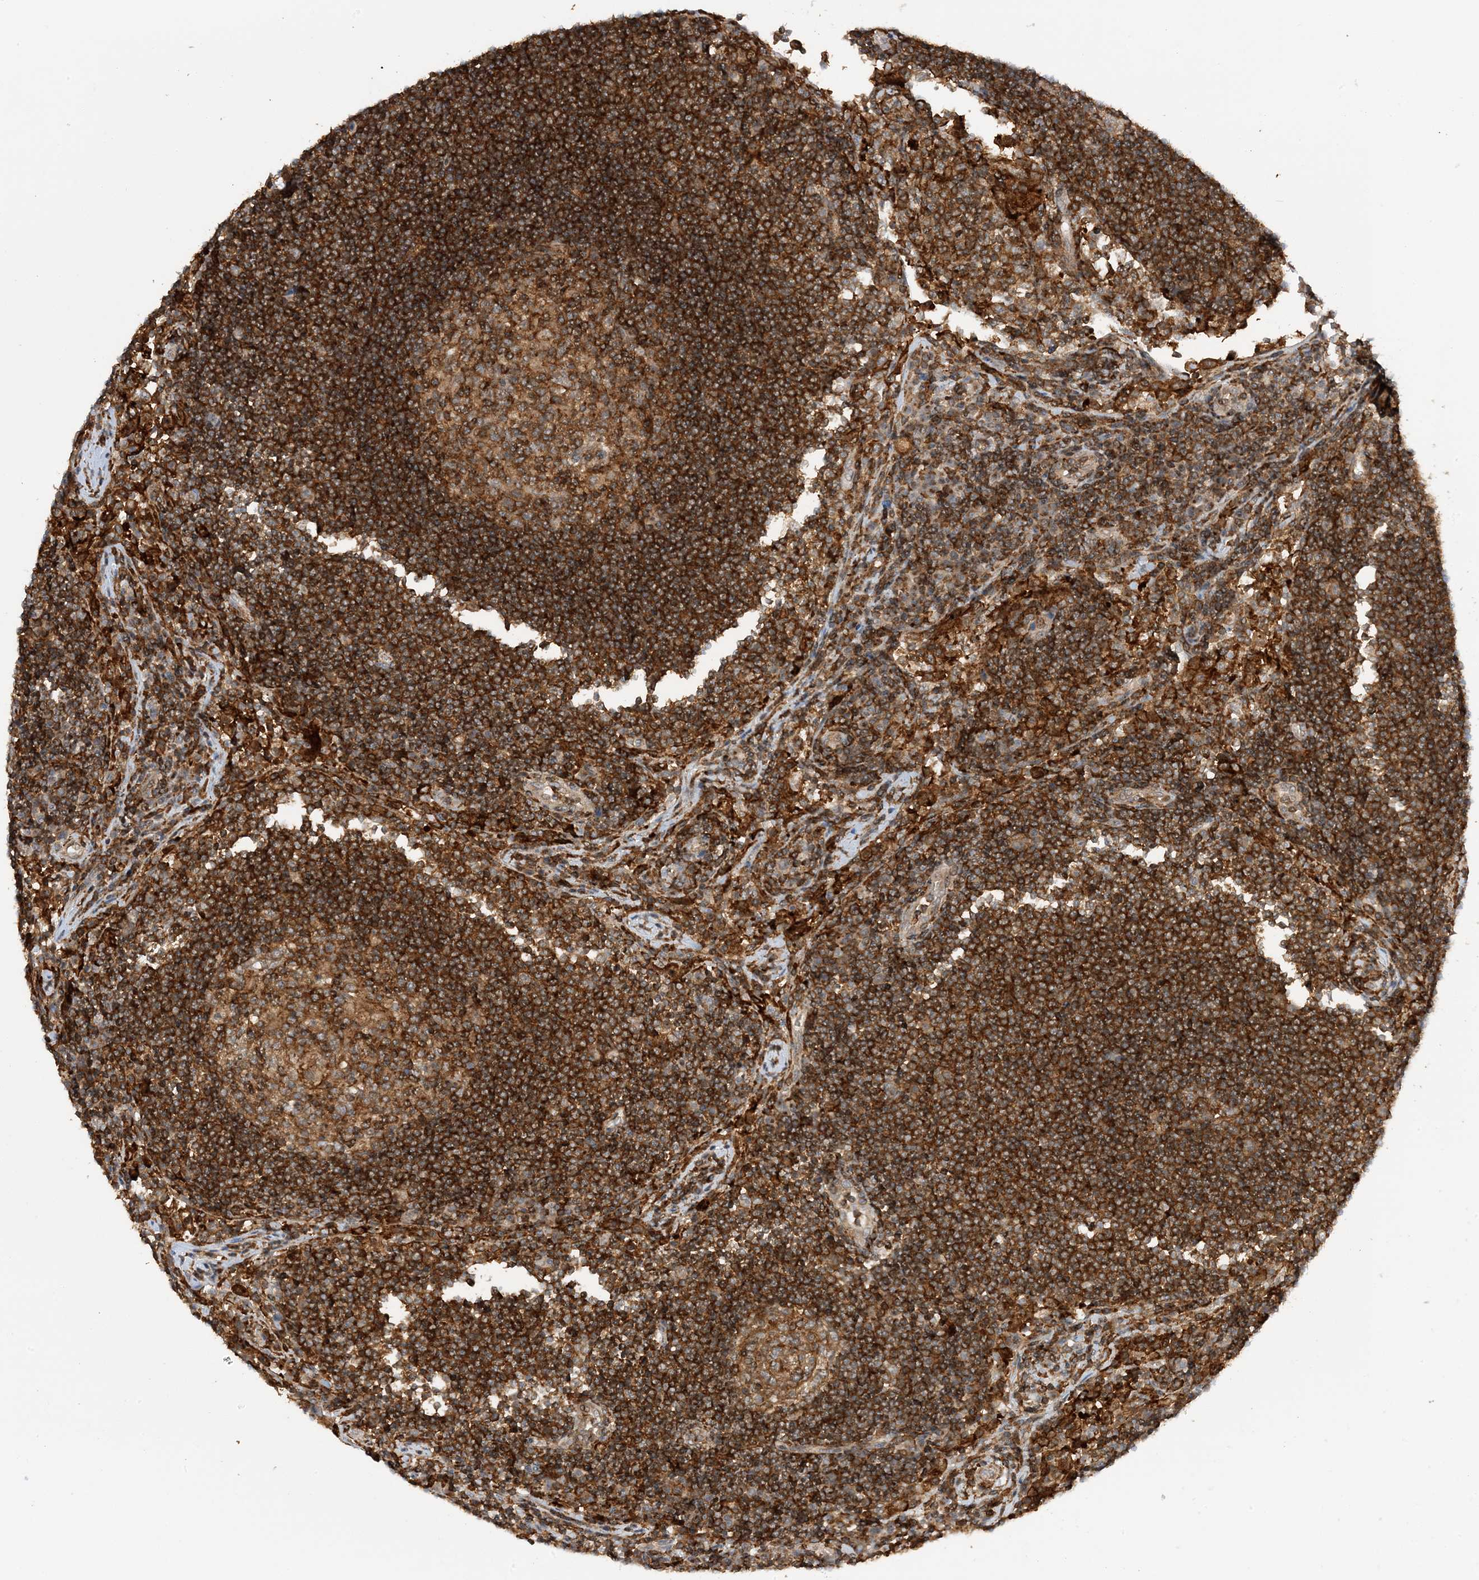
{"staining": {"intensity": "moderate", "quantity": ">75%", "location": "cytoplasmic/membranous"}, "tissue": "lymph node", "cell_type": "Germinal center cells", "image_type": "normal", "snomed": [{"axis": "morphology", "description": "Normal tissue, NOS"}, {"axis": "topography", "description": "Lymph node"}], "caption": "This is an image of IHC staining of normal lymph node, which shows moderate staining in the cytoplasmic/membranous of germinal center cells.", "gene": "TATDN3", "patient": {"sex": "female", "age": 53}}